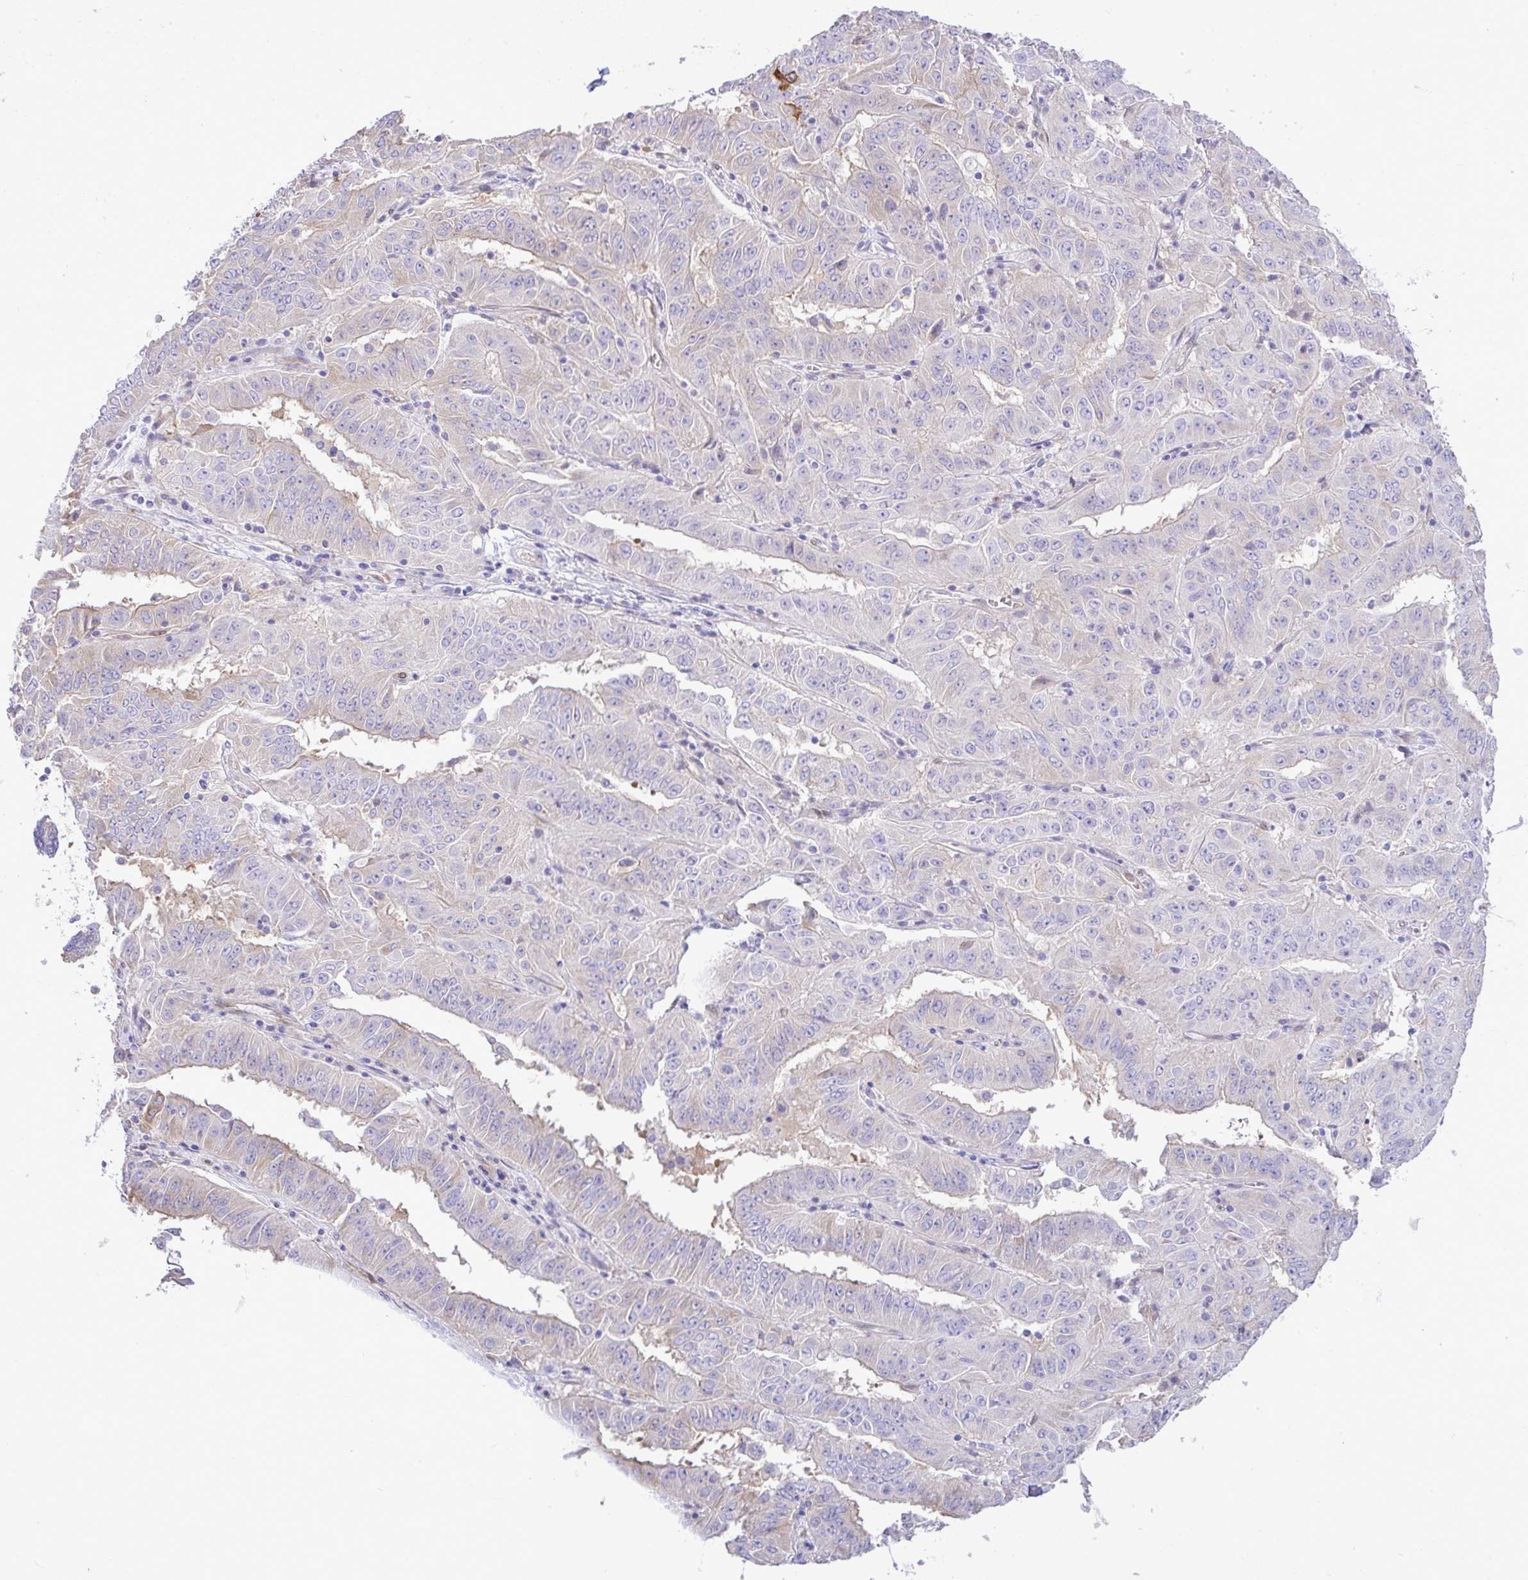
{"staining": {"intensity": "negative", "quantity": "none", "location": "none"}, "tissue": "pancreatic cancer", "cell_type": "Tumor cells", "image_type": "cancer", "snomed": [{"axis": "morphology", "description": "Adenocarcinoma, NOS"}, {"axis": "topography", "description": "Pancreas"}], "caption": "Pancreatic adenocarcinoma stained for a protein using IHC reveals no expression tumor cells.", "gene": "EEF1A2", "patient": {"sex": "male", "age": 63}}